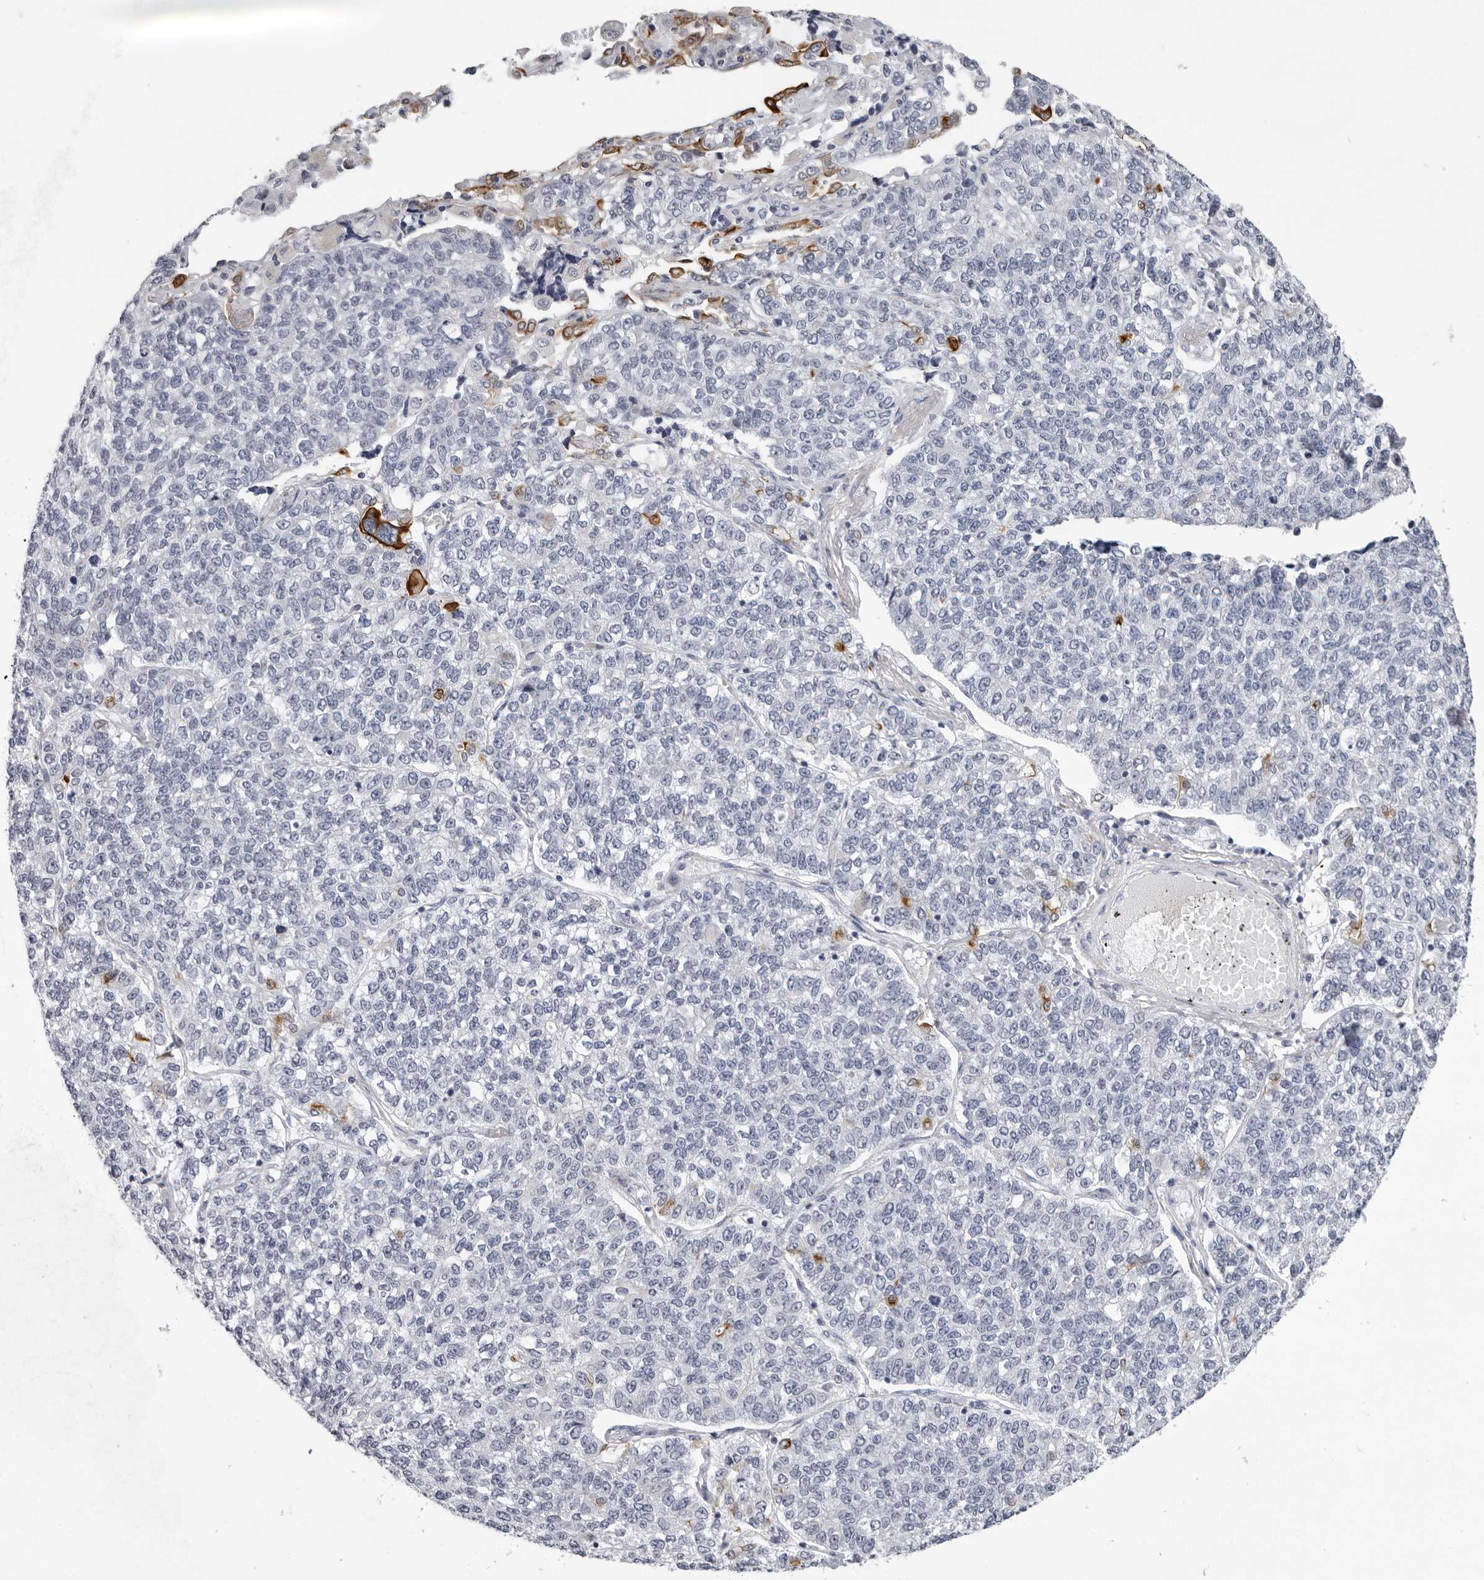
{"staining": {"intensity": "negative", "quantity": "none", "location": "none"}, "tissue": "lung cancer", "cell_type": "Tumor cells", "image_type": "cancer", "snomed": [{"axis": "morphology", "description": "Adenocarcinoma, NOS"}, {"axis": "topography", "description": "Lung"}], "caption": "Immunohistochemistry of lung adenocarcinoma exhibits no expression in tumor cells.", "gene": "CCDC28B", "patient": {"sex": "male", "age": 49}}